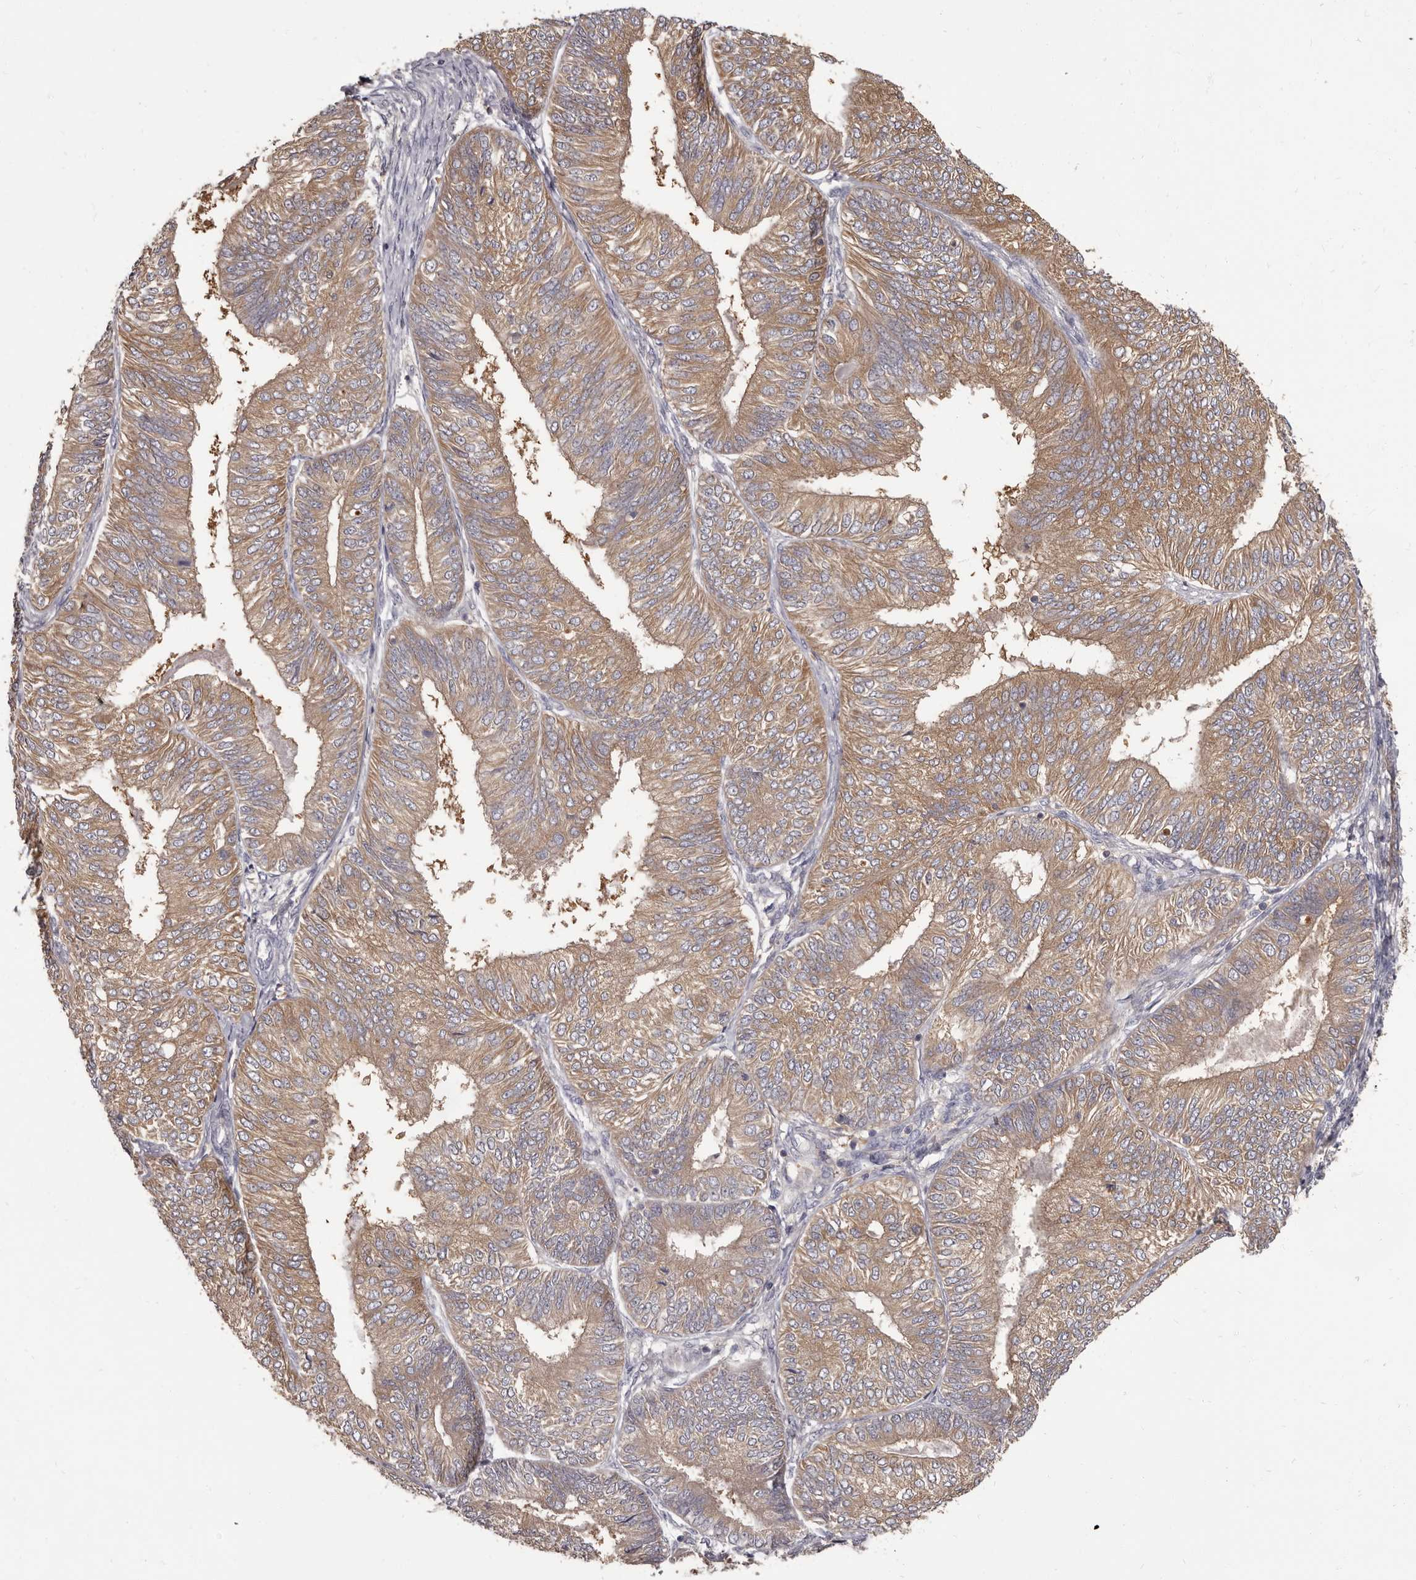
{"staining": {"intensity": "moderate", "quantity": ">75%", "location": "cytoplasmic/membranous"}, "tissue": "endometrial cancer", "cell_type": "Tumor cells", "image_type": "cancer", "snomed": [{"axis": "morphology", "description": "Adenocarcinoma, NOS"}, {"axis": "topography", "description": "Endometrium"}], "caption": "Human endometrial adenocarcinoma stained with a brown dye shows moderate cytoplasmic/membranous positive positivity in about >75% of tumor cells.", "gene": "APEH", "patient": {"sex": "female", "age": 58}}